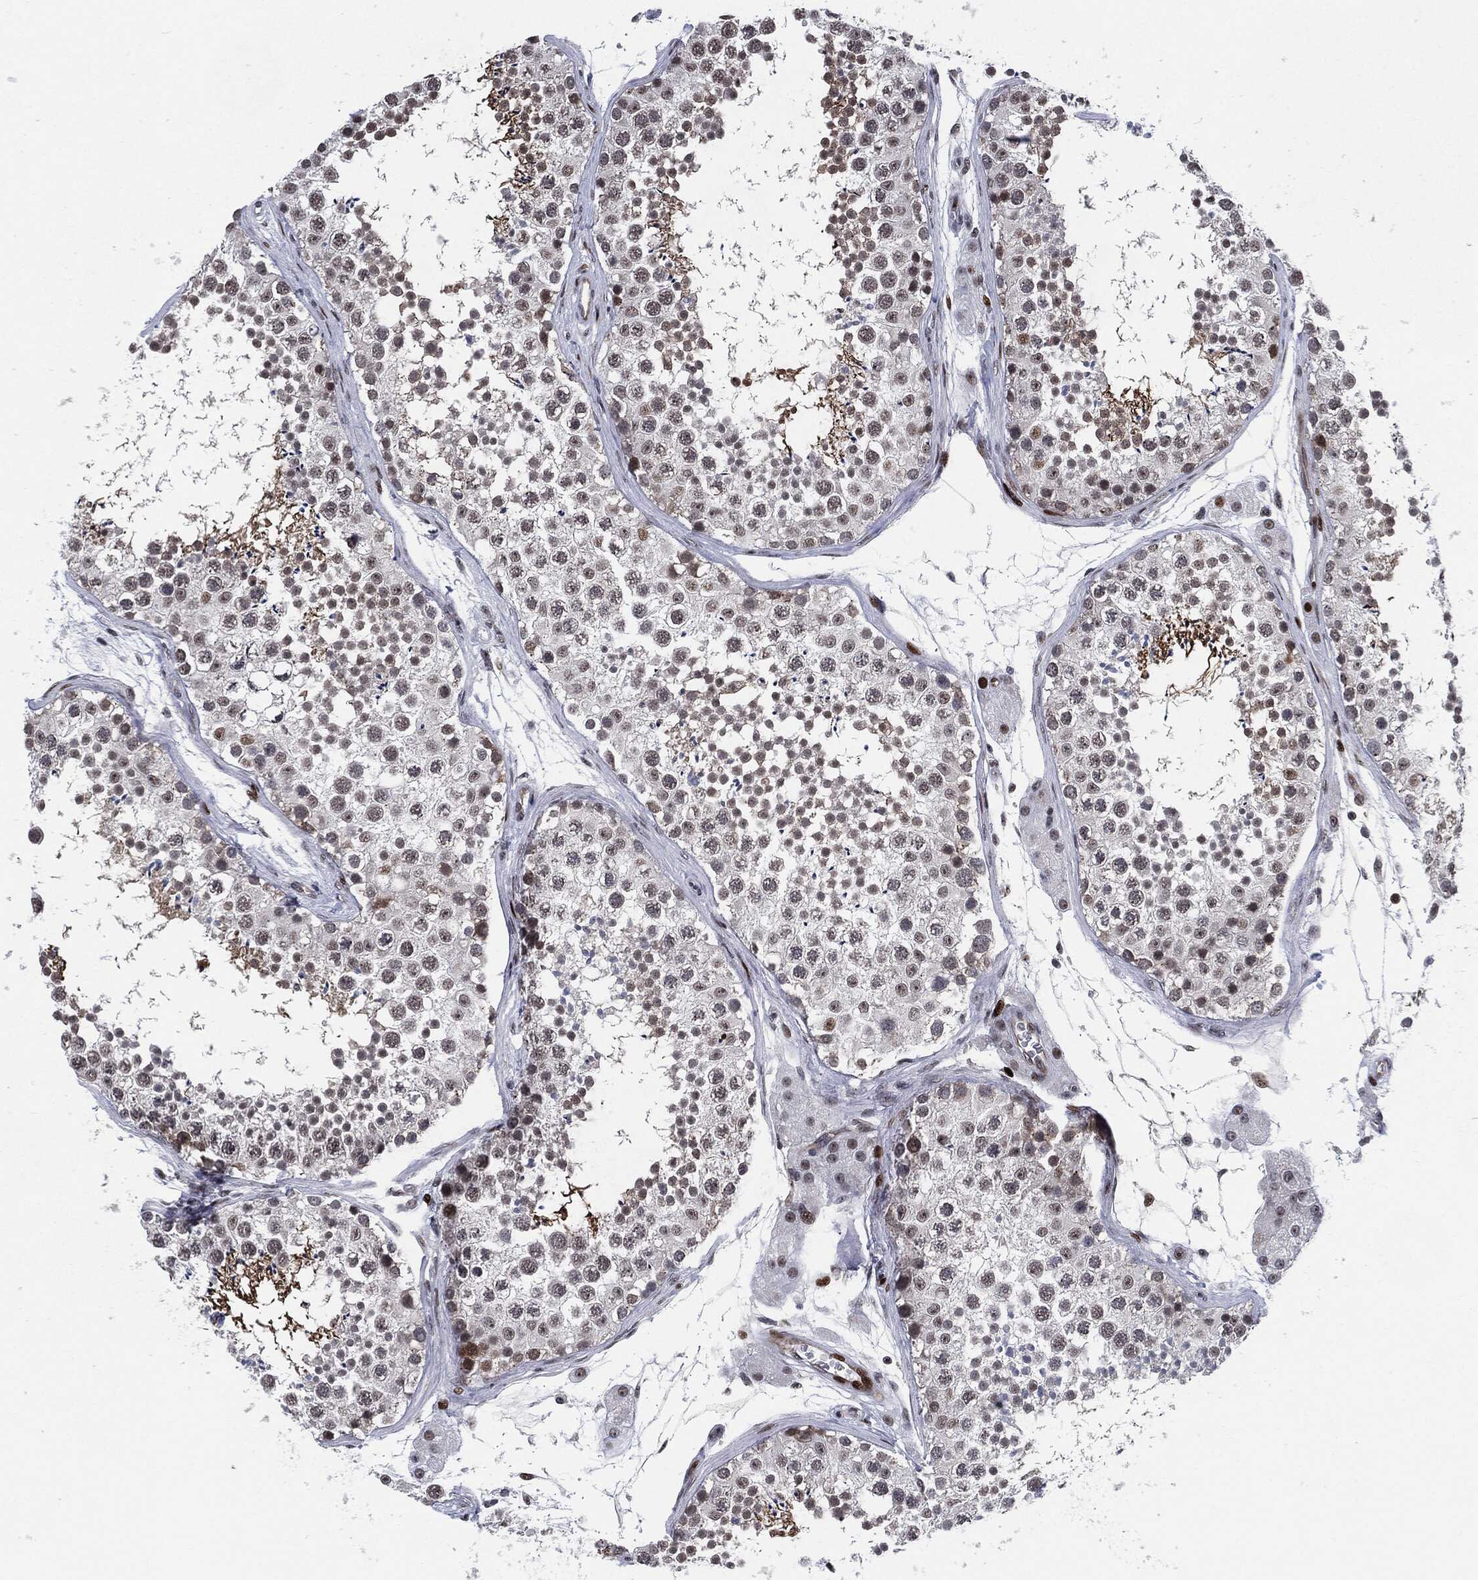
{"staining": {"intensity": "strong", "quantity": "25%-75%", "location": "nuclear"}, "tissue": "testis", "cell_type": "Cells in seminiferous ducts", "image_type": "normal", "snomed": [{"axis": "morphology", "description": "Normal tissue, NOS"}, {"axis": "topography", "description": "Testis"}], "caption": "This image shows IHC staining of unremarkable human testis, with high strong nuclear expression in approximately 25%-75% of cells in seminiferous ducts.", "gene": "AKT2", "patient": {"sex": "male", "age": 41}}